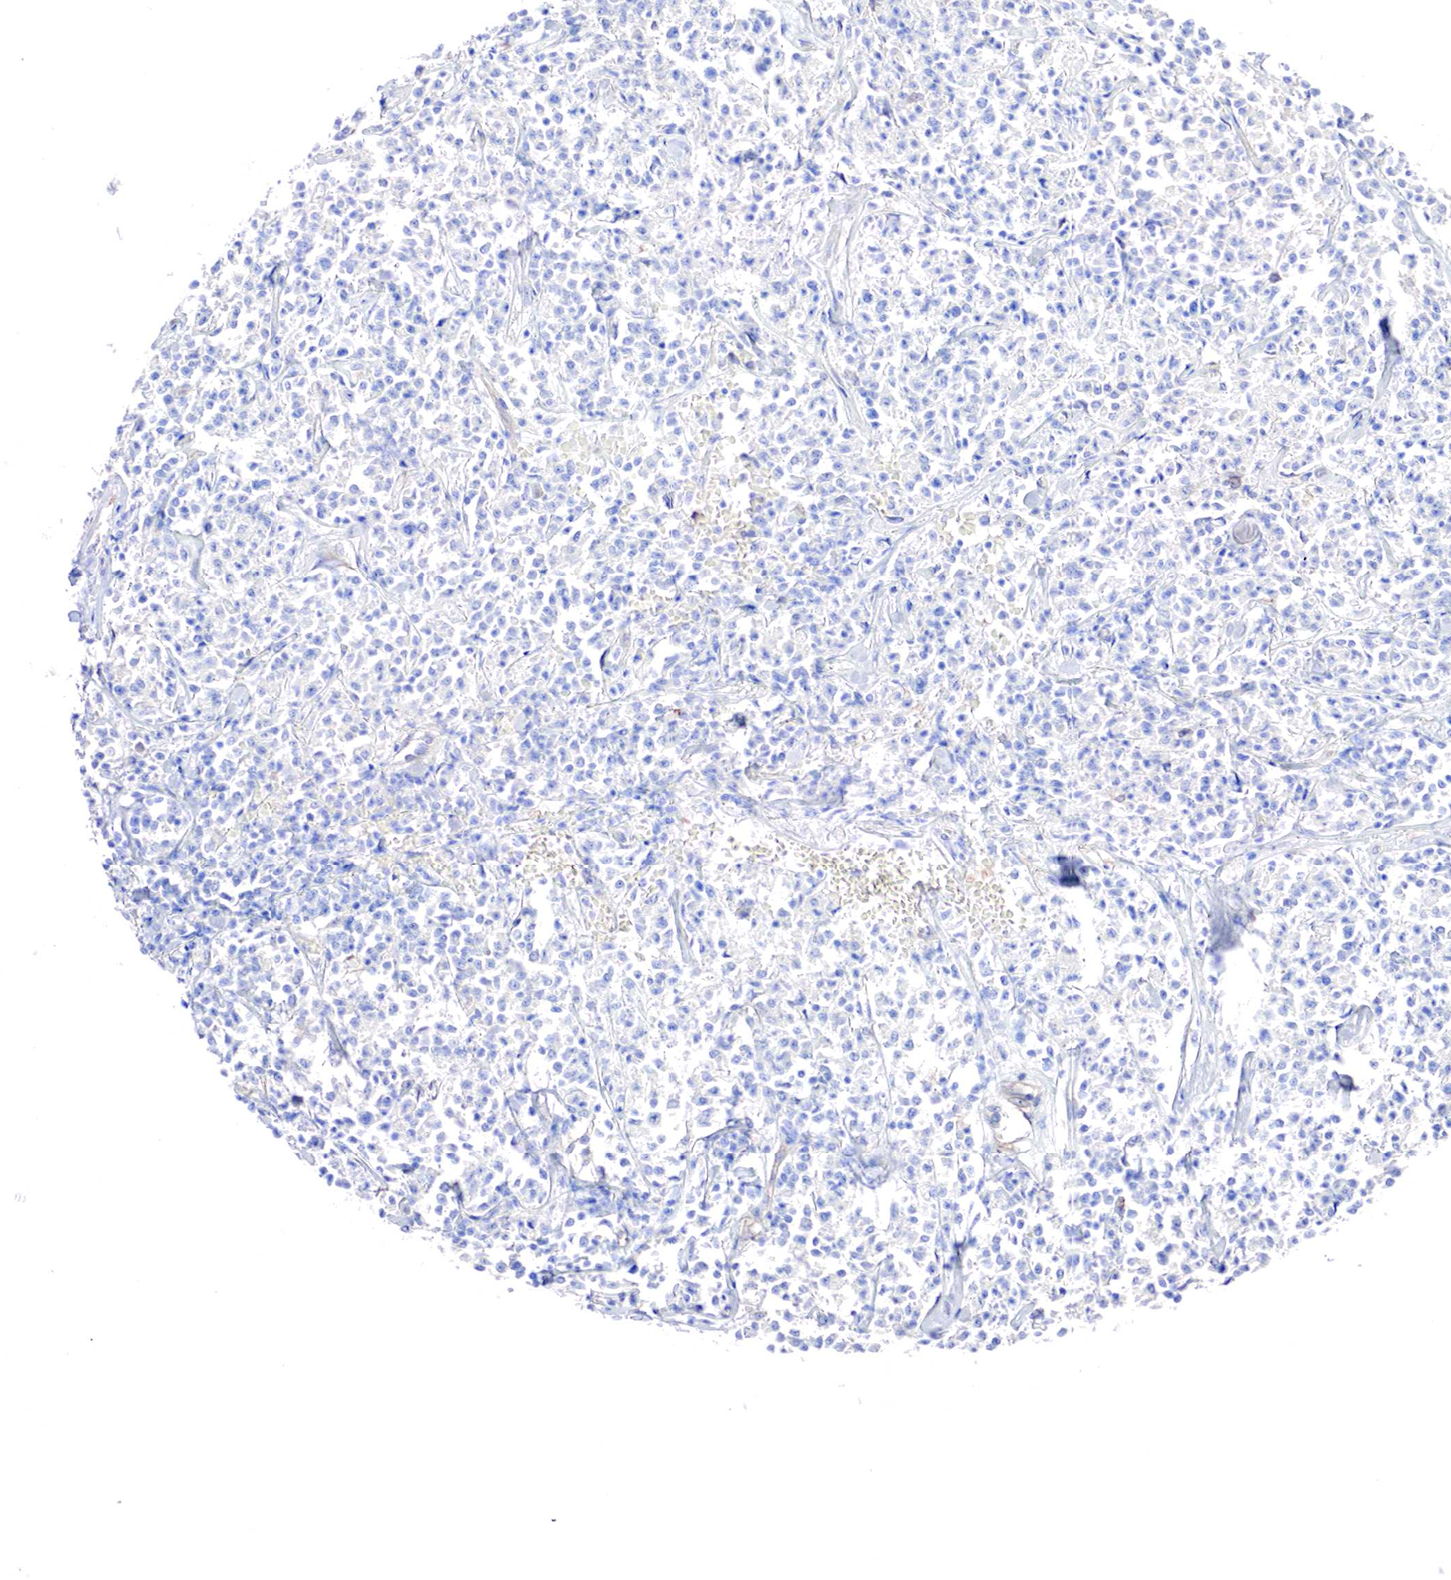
{"staining": {"intensity": "negative", "quantity": "none", "location": "none"}, "tissue": "lymphoma", "cell_type": "Tumor cells", "image_type": "cancer", "snomed": [{"axis": "morphology", "description": "Malignant lymphoma, non-Hodgkin's type, Low grade"}, {"axis": "topography", "description": "Small intestine"}], "caption": "DAB immunohistochemical staining of lymphoma displays no significant positivity in tumor cells.", "gene": "RDX", "patient": {"sex": "female", "age": 59}}